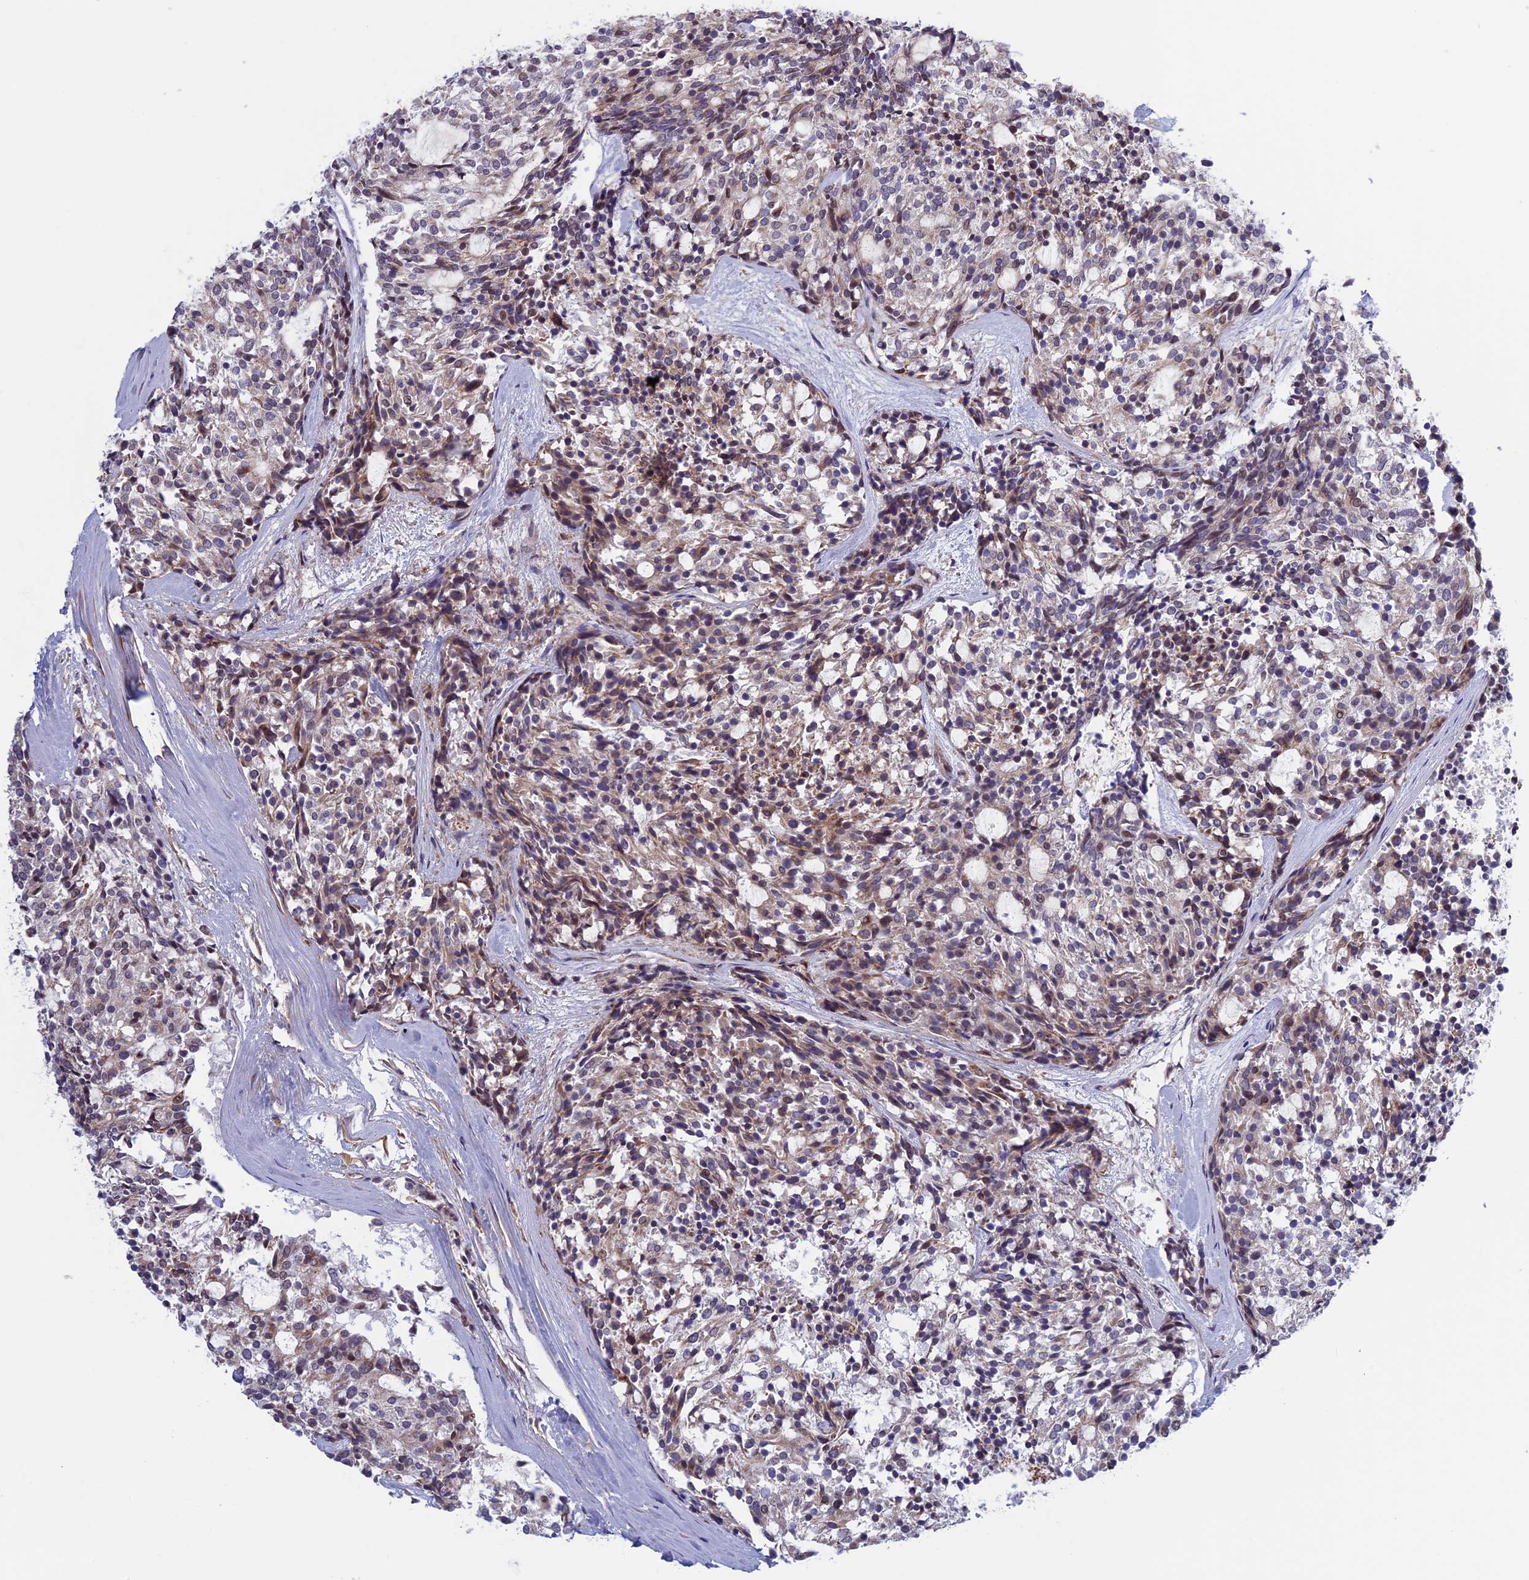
{"staining": {"intensity": "weak", "quantity": "<25%", "location": "nuclear"}, "tissue": "carcinoid", "cell_type": "Tumor cells", "image_type": "cancer", "snomed": [{"axis": "morphology", "description": "Carcinoid, malignant, NOS"}, {"axis": "topography", "description": "Pancreas"}], "caption": "There is no significant expression in tumor cells of carcinoid.", "gene": "FADS1", "patient": {"sex": "female", "age": 54}}